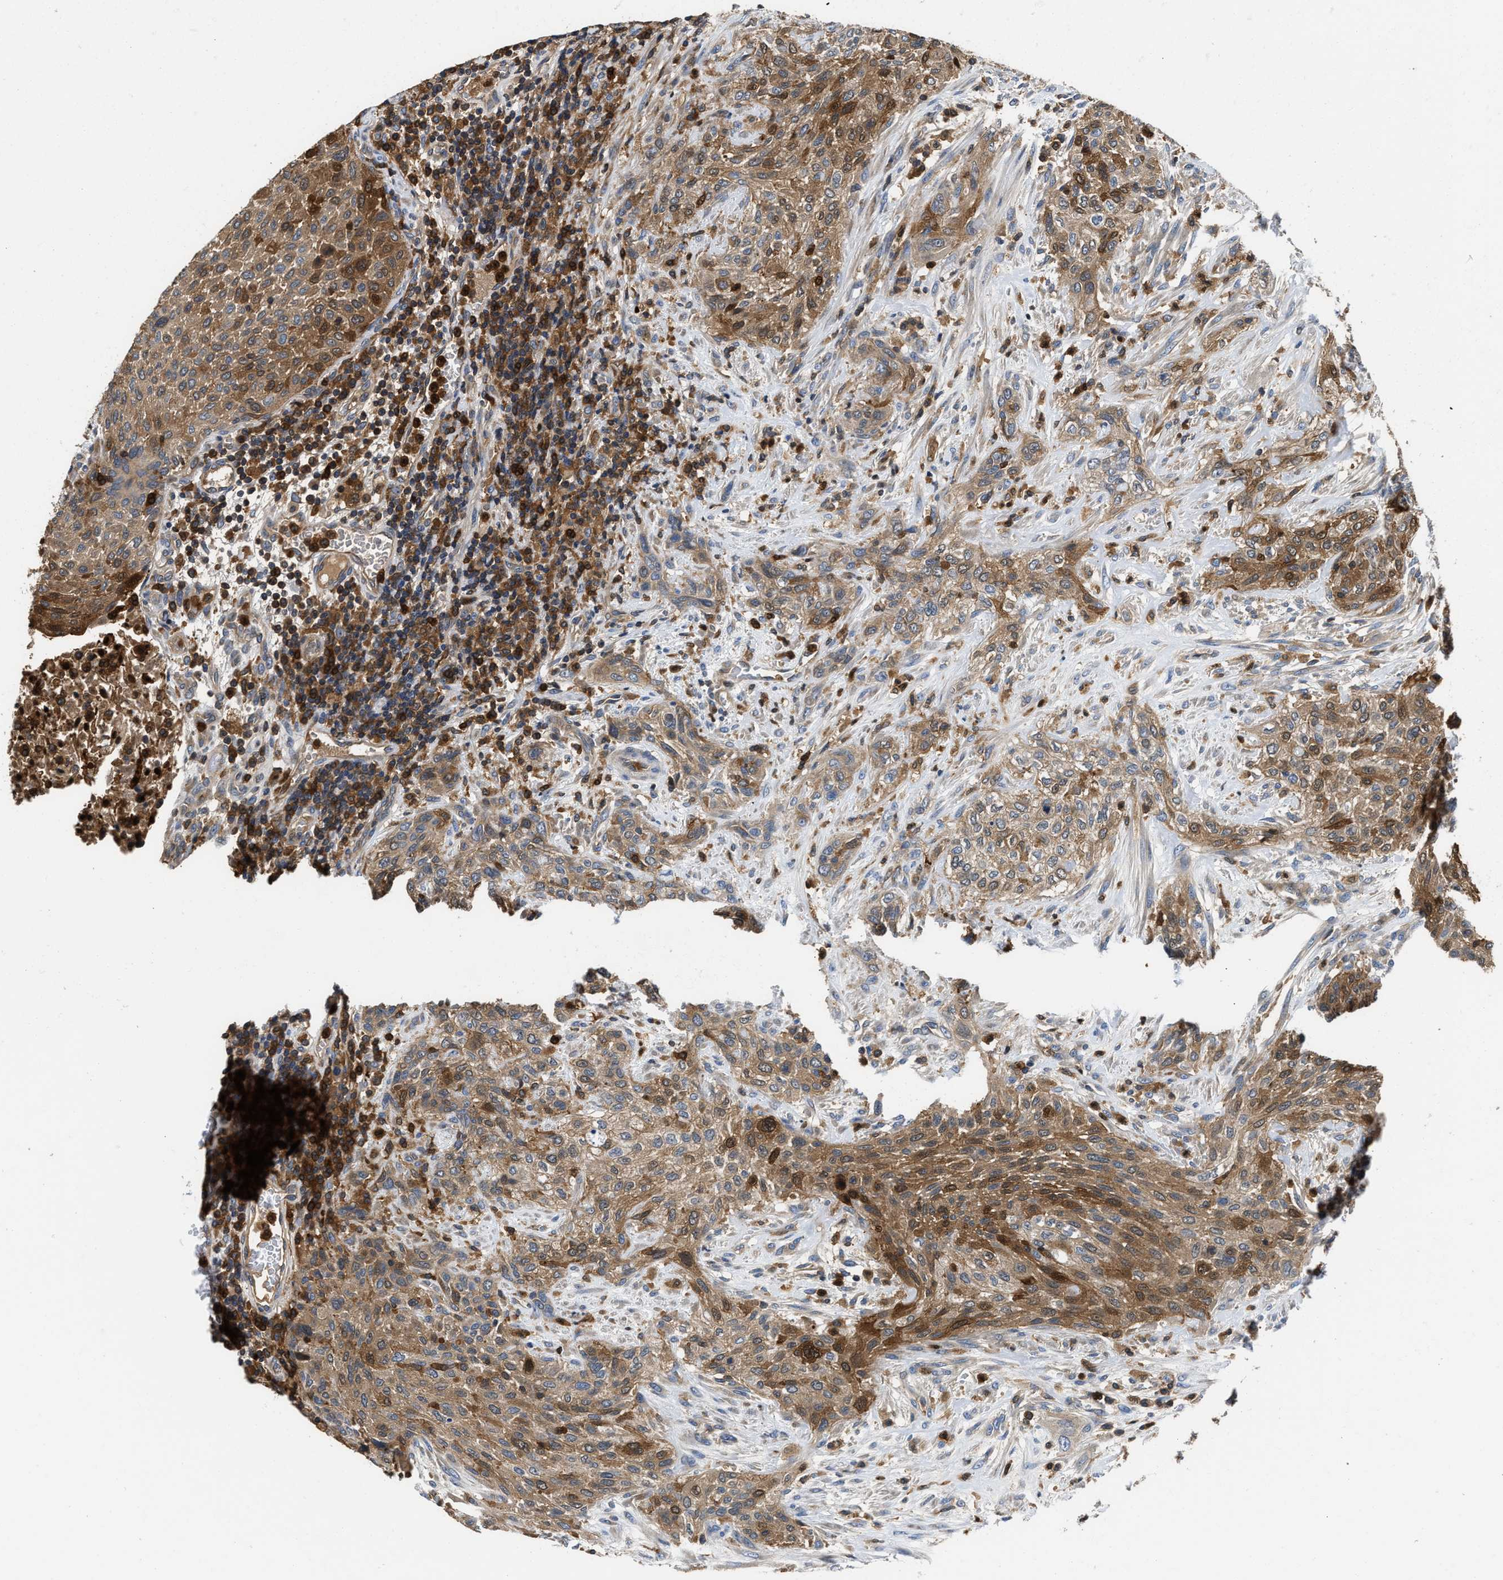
{"staining": {"intensity": "strong", "quantity": ">75%", "location": "cytoplasmic/membranous"}, "tissue": "urothelial cancer", "cell_type": "Tumor cells", "image_type": "cancer", "snomed": [{"axis": "morphology", "description": "Urothelial carcinoma, Low grade"}, {"axis": "morphology", "description": "Urothelial carcinoma, High grade"}, {"axis": "topography", "description": "Urinary bladder"}], "caption": "Immunohistochemistry micrograph of neoplastic tissue: human urothelial carcinoma (high-grade) stained using immunohistochemistry (IHC) demonstrates high levels of strong protein expression localized specifically in the cytoplasmic/membranous of tumor cells, appearing as a cytoplasmic/membranous brown color.", "gene": "OSTF1", "patient": {"sex": "male", "age": 35}}